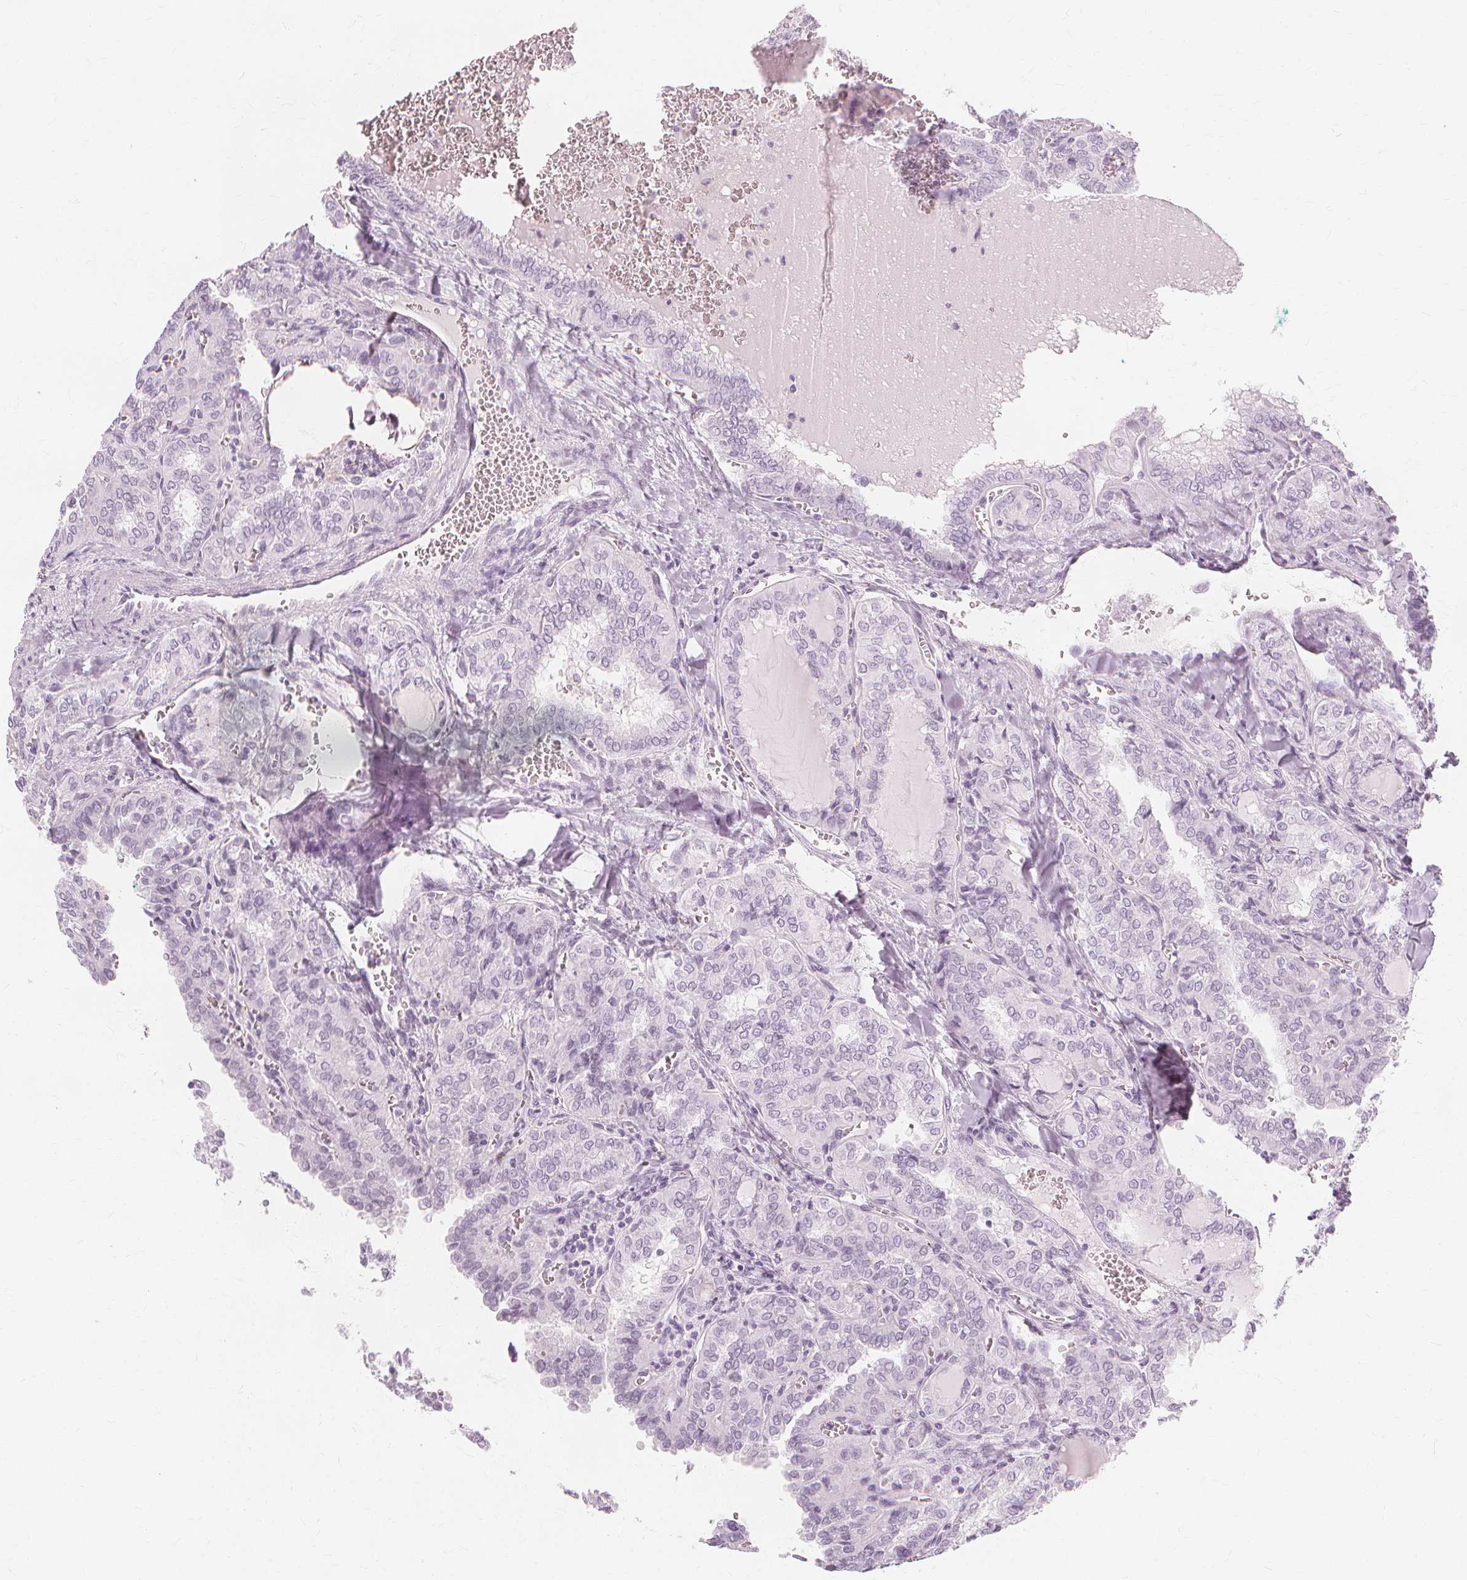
{"staining": {"intensity": "negative", "quantity": "none", "location": "none"}, "tissue": "thyroid cancer", "cell_type": "Tumor cells", "image_type": "cancer", "snomed": [{"axis": "morphology", "description": "Papillary adenocarcinoma, NOS"}, {"axis": "topography", "description": "Thyroid gland"}], "caption": "This photomicrograph is of thyroid cancer stained with immunohistochemistry (IHC) to label a protein in brown with the nuclei are counter-stained blue. There is no positivity in tumor cells.", "gene": "TFF1", "patient": {"sex": "female", "age": 41}}